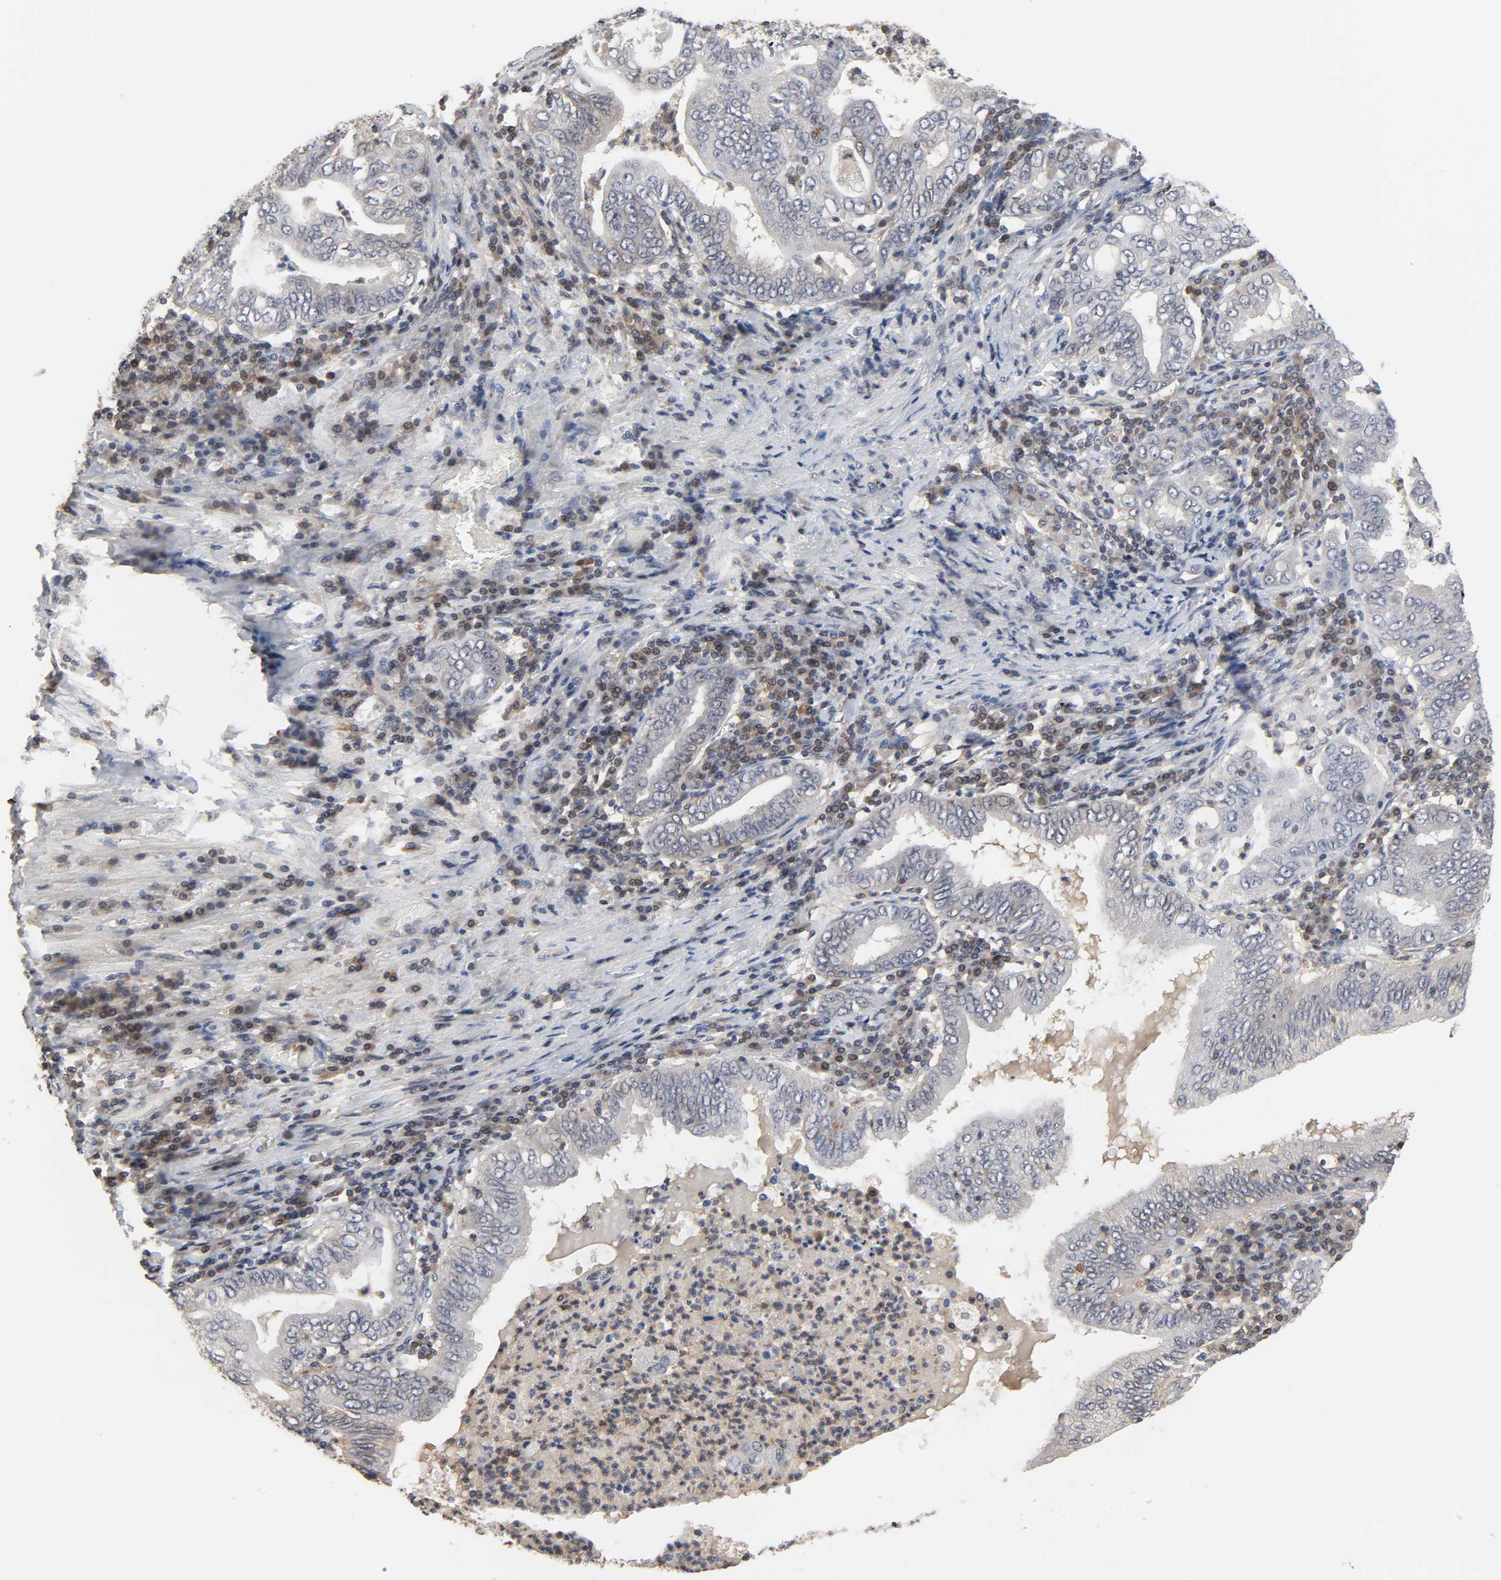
{"staining": {"intensity": "weak", "quantity": "25%-75%", "location": "cytoplasmic/membranous"}, "tissue": "stomach cancer", "cell_type": "Tumor cells", "image_type": "cancer", "snomed": [{"axis": "morphology", "description": "Normal tissue, NOS"}, {"axis": "morphology", "description": "Adenocarcinoma, NOS"}, {"axis": "topography", "description": "Esophagus"}, {"axis": "topography", "description": "Stomach, upper"}, {"axis": "topography", "description": "Peripheral nerve tissue"}], "caption": "Stomach adenocarcinoma was stained to show a protein in brown. There is low levels of weak cytoplasmic/membranous expression in approximately 25%-75% of tumor cells.", "gene": "CCDC175", "patient": {"sex": "male", "age": 62}}